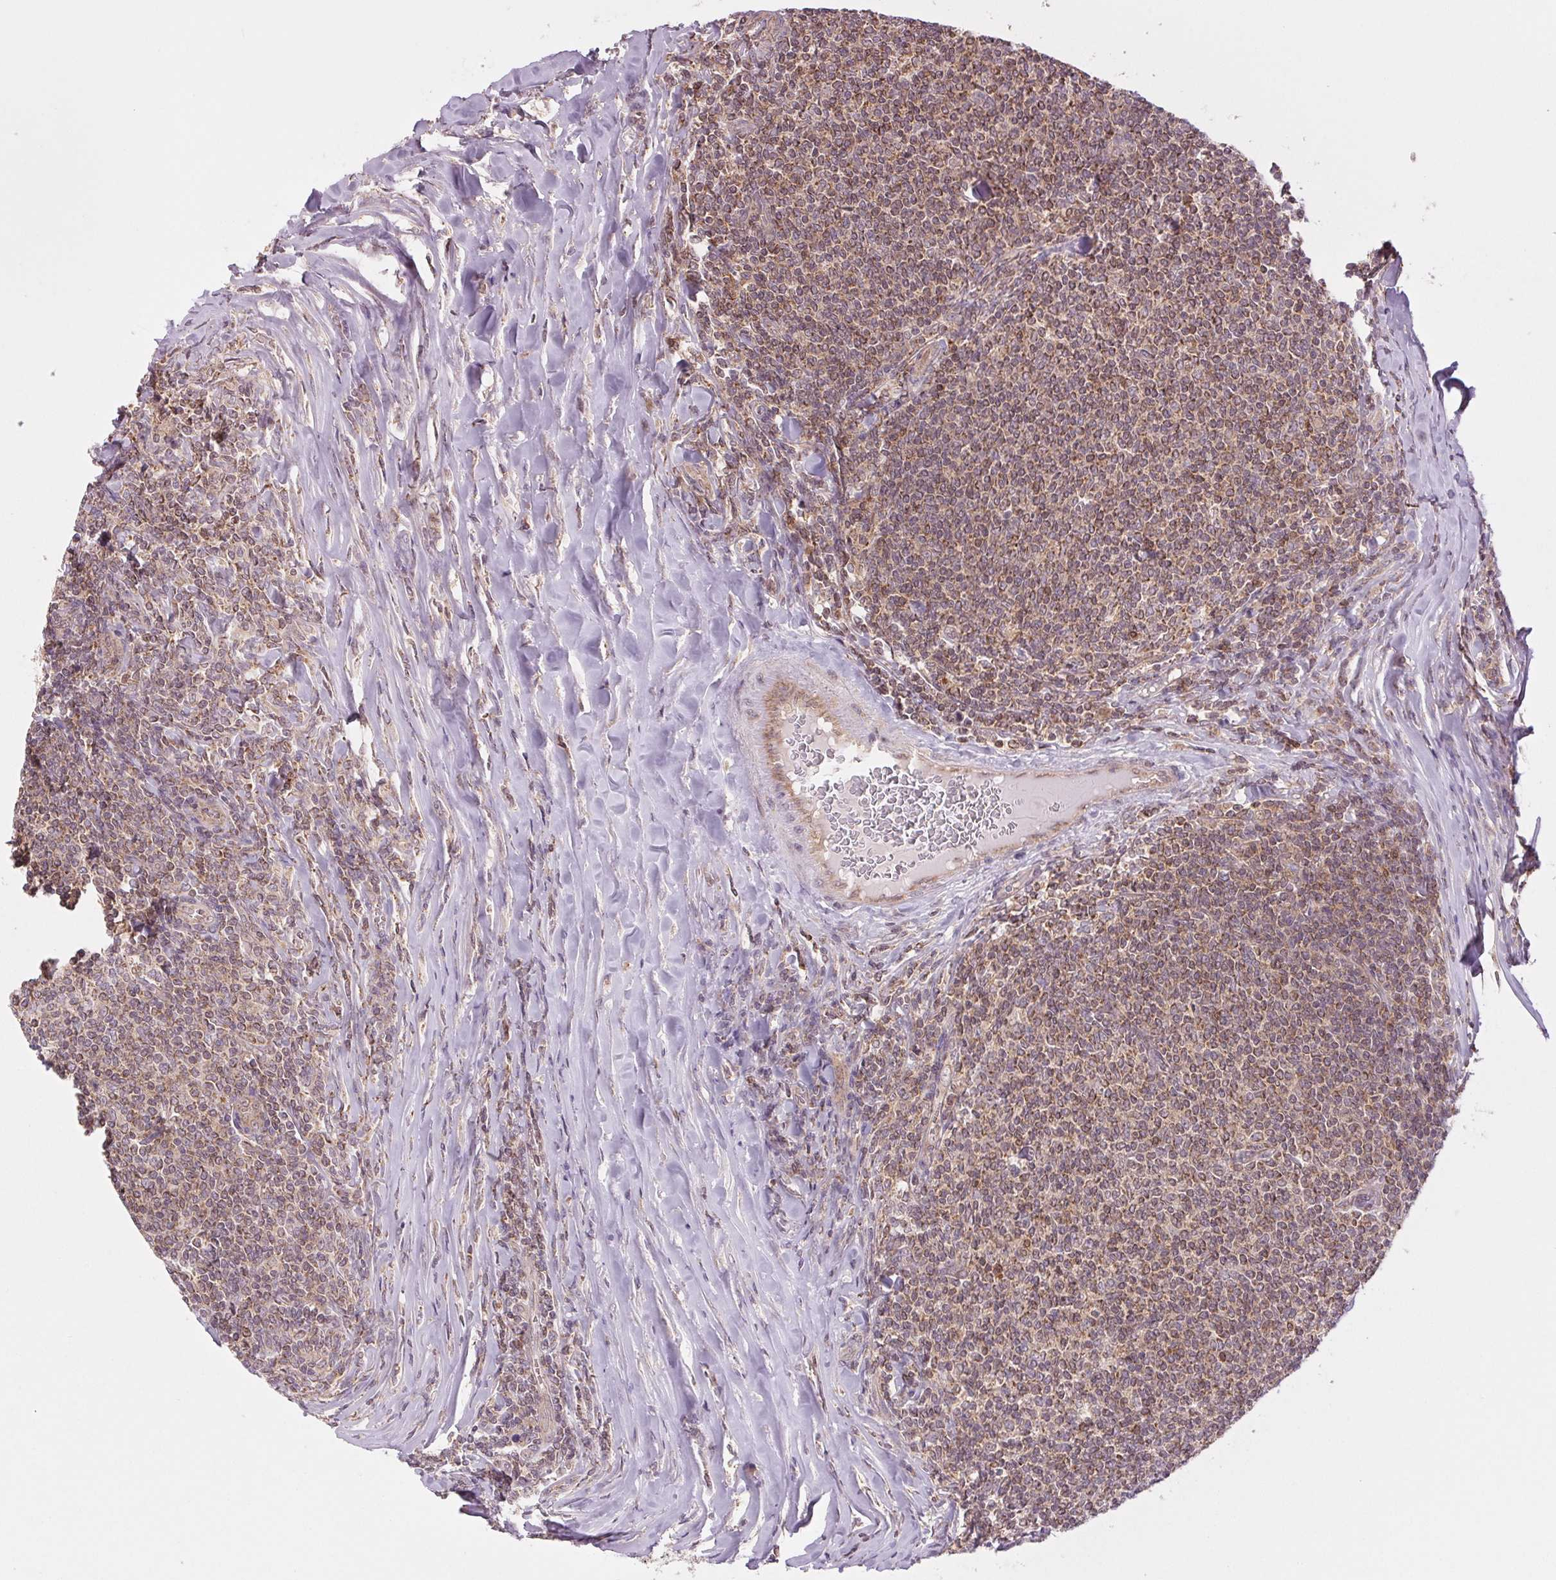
{"staining": {"intensity": "moderate", "quantity": ">75%", "location": "cytoplasmic/membranous"}, "tissue": "lymphoma", "cell_type": "Tumor cells", "image_type": "cancer", "snomed": [{"axis": "morphology", "description": "Malignant lymphoma, non-Hodgkin's type, Low grade"}, {"axis": "topography", "description": "Lymph node"}], "caption": "Immunohistochemical staining of malignant lymphoma, non-Hodgkin's type (low-grade) demonstrates medium levels of moderate cytoplasmic/membranous positivity in approximately >75% of tumor cells.", "gene": "MAP3K5", "patient": {"sex": "male", "age": 52}}